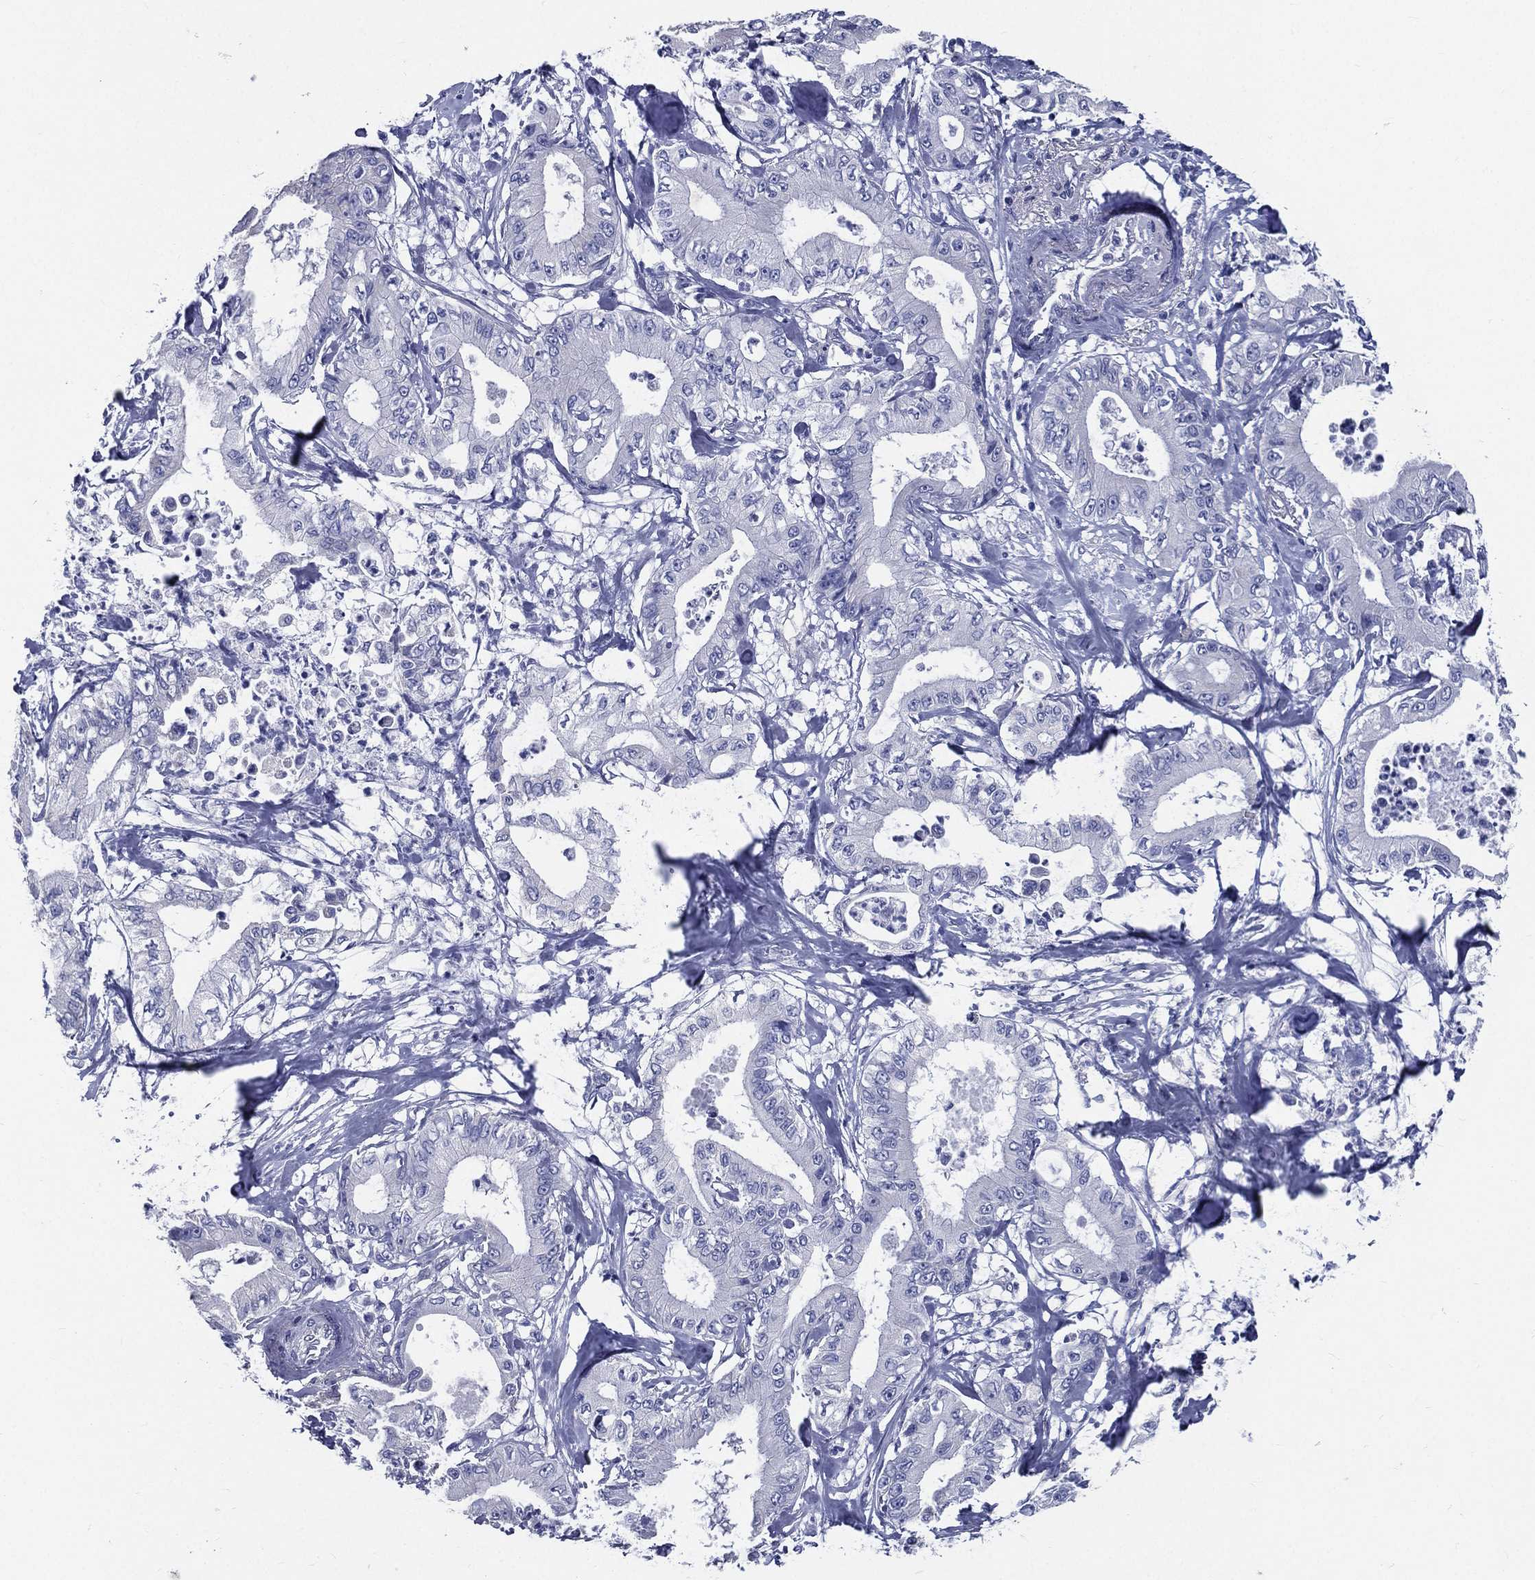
{"staining": {"intensity": "negative", "quantity": "none", "location": "none"}, "tissue": "pancreatic cancer", "cell_type": "Tumor cells", "image_type": "cancer", "snomed": [{"axis": "morphology", "description": "Adenocarcinoma, NOS"}, {"axis": "topography", "description": "Pancreas"}], "caption": "IHC histopathology image of neoplastic tissue: pancreatic cancer (adenocarcinoma) stained with DAB shows no significant protein positivity in tumor cells.", "gene": "DPYS", "patient": {"sex": "male", "age": 71}}